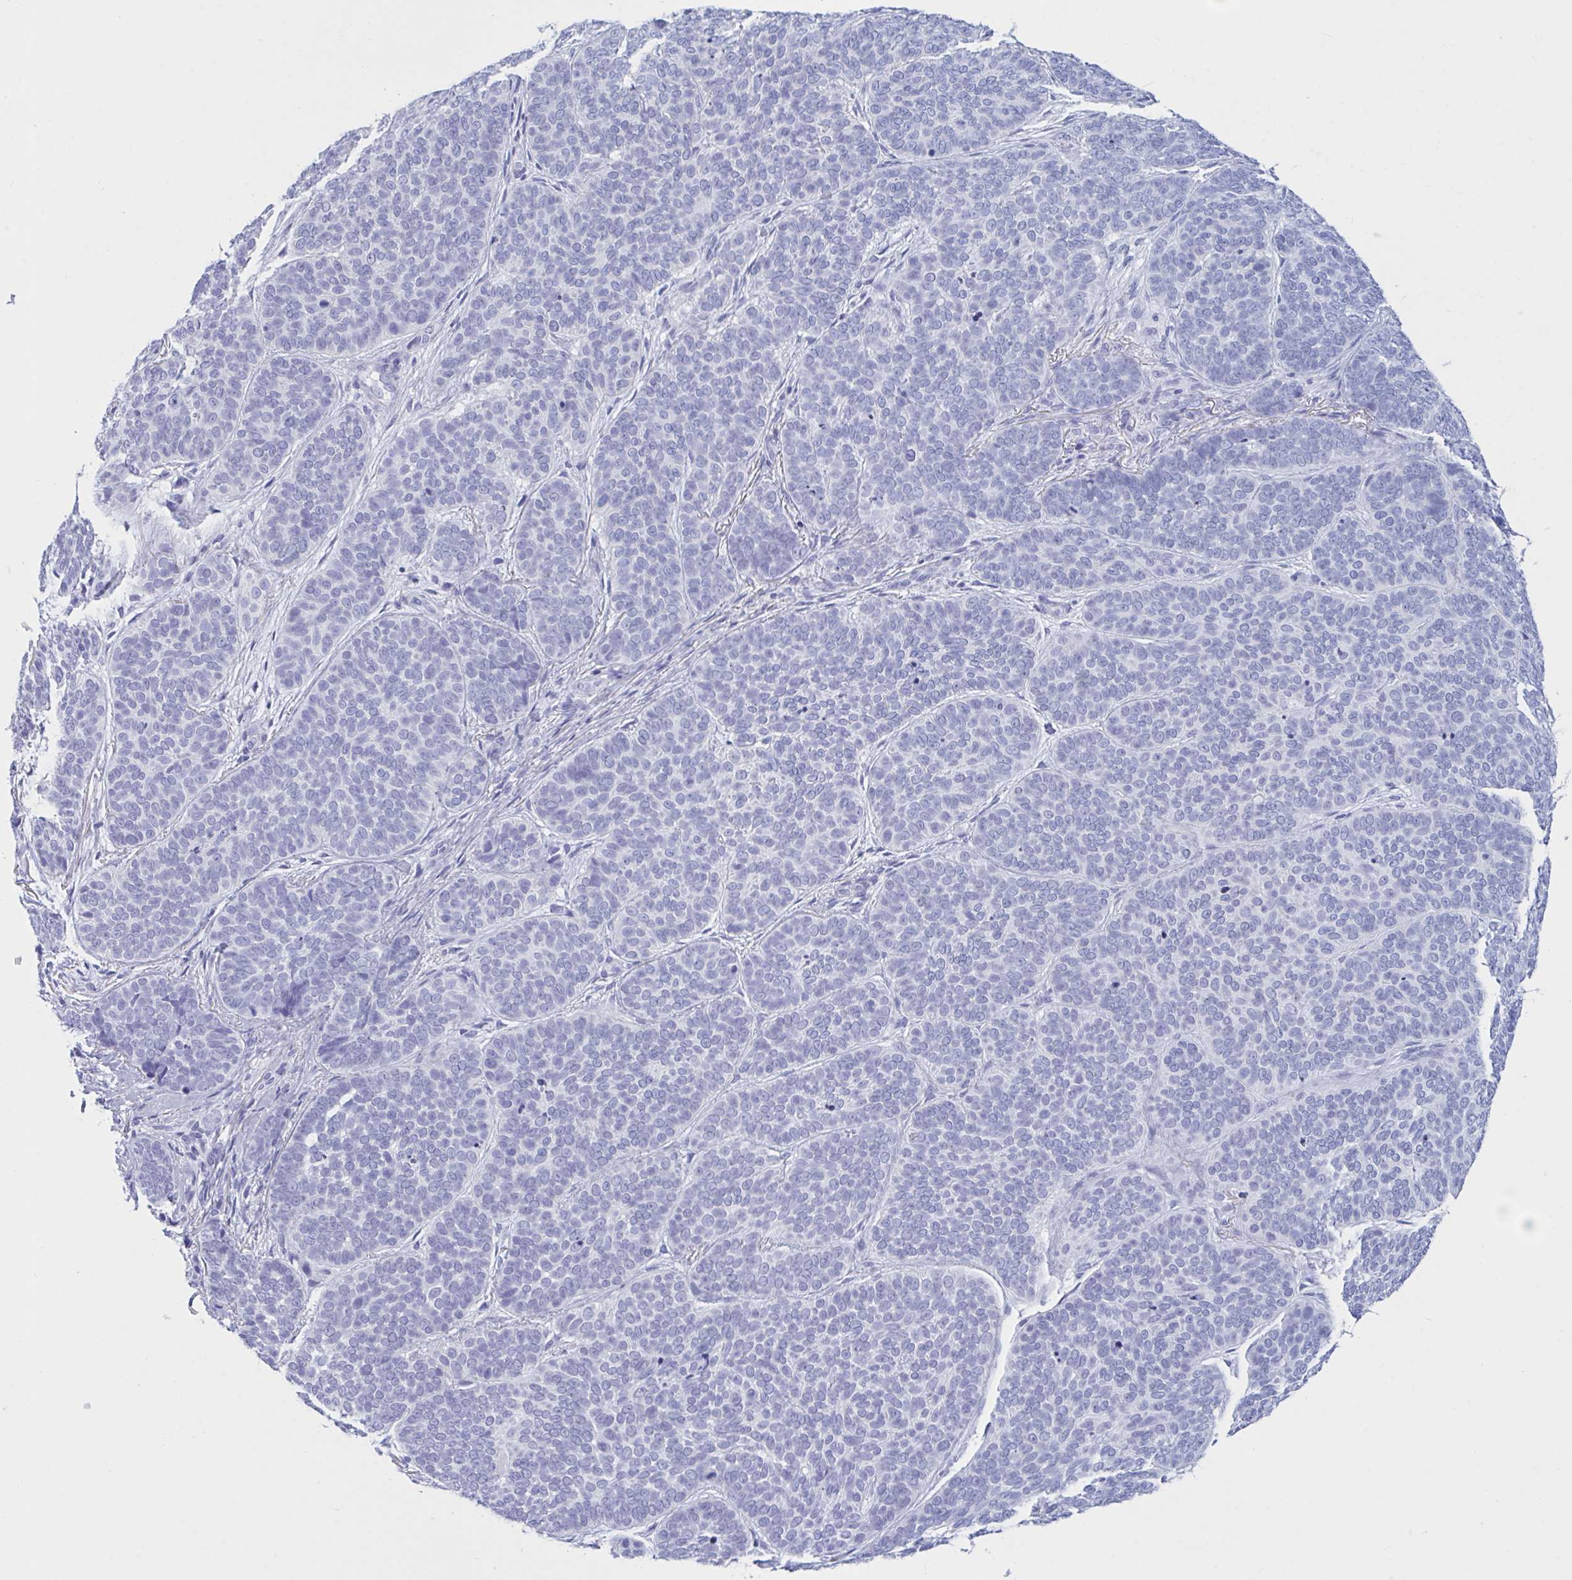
{"staining": {"intensity": "negative", "quantity": "none", "location": "none"}, "tissue": "skin cancer", "cell_type": "Tumor cells", "image_type": "cancer", "snomed": [{"axis": "morphology", "description": "Basal cell carcinoma"}, {"axis": "topography", "description": "Skin"}, {"axis": "topography", "description": "Skin of nose"}], "caption": "Skin cancer (basal cell carcinoma) stained for a protein using immunohistochemistry reveals no positivity tumor cells.", "gene": "OXLD1", "patient": {"sex": "female", "age": 81}}